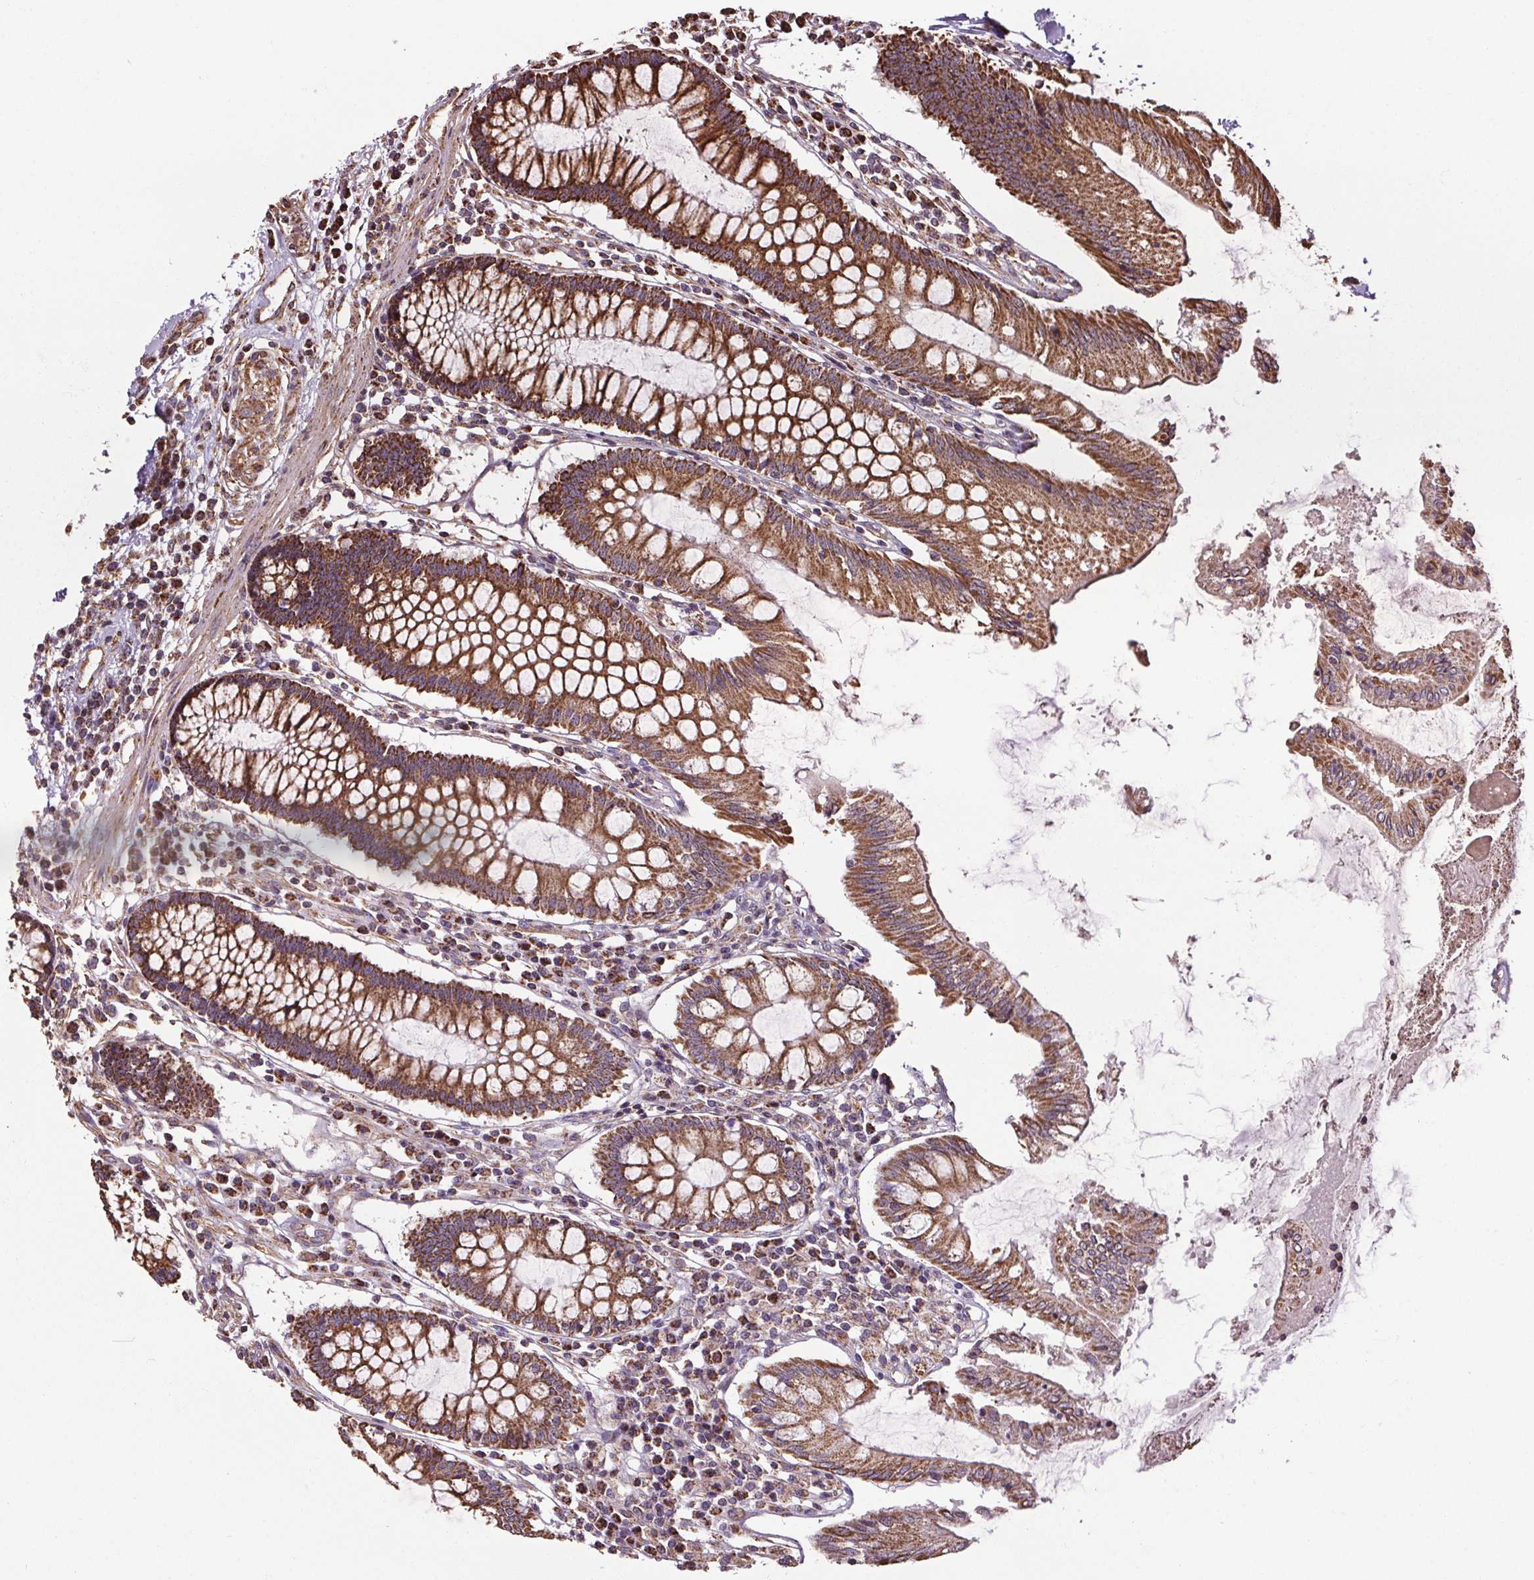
{"staining": {"intensity": "moderate", "quantity": ">75%", "location": "cytoplasmic/membranous"}, "tissue": "colon", "cell_type": "Endothelial cells", "image_type": "normal", "snomed": [{"axis": "morphology", "description": "Normal tissue, NOS"}, {"axis": "morphology", "description": "Adenocarcinoma, NOS"}, {"axis": "topography", "description": "Colon"}], "caption": "A brown stain labels moderate cytoplasmic/membranous positivity of a protein in endothelial cells of normal human colon.", "gene": "ZNF548", "patient": {"sex": "male", "age": 83}}